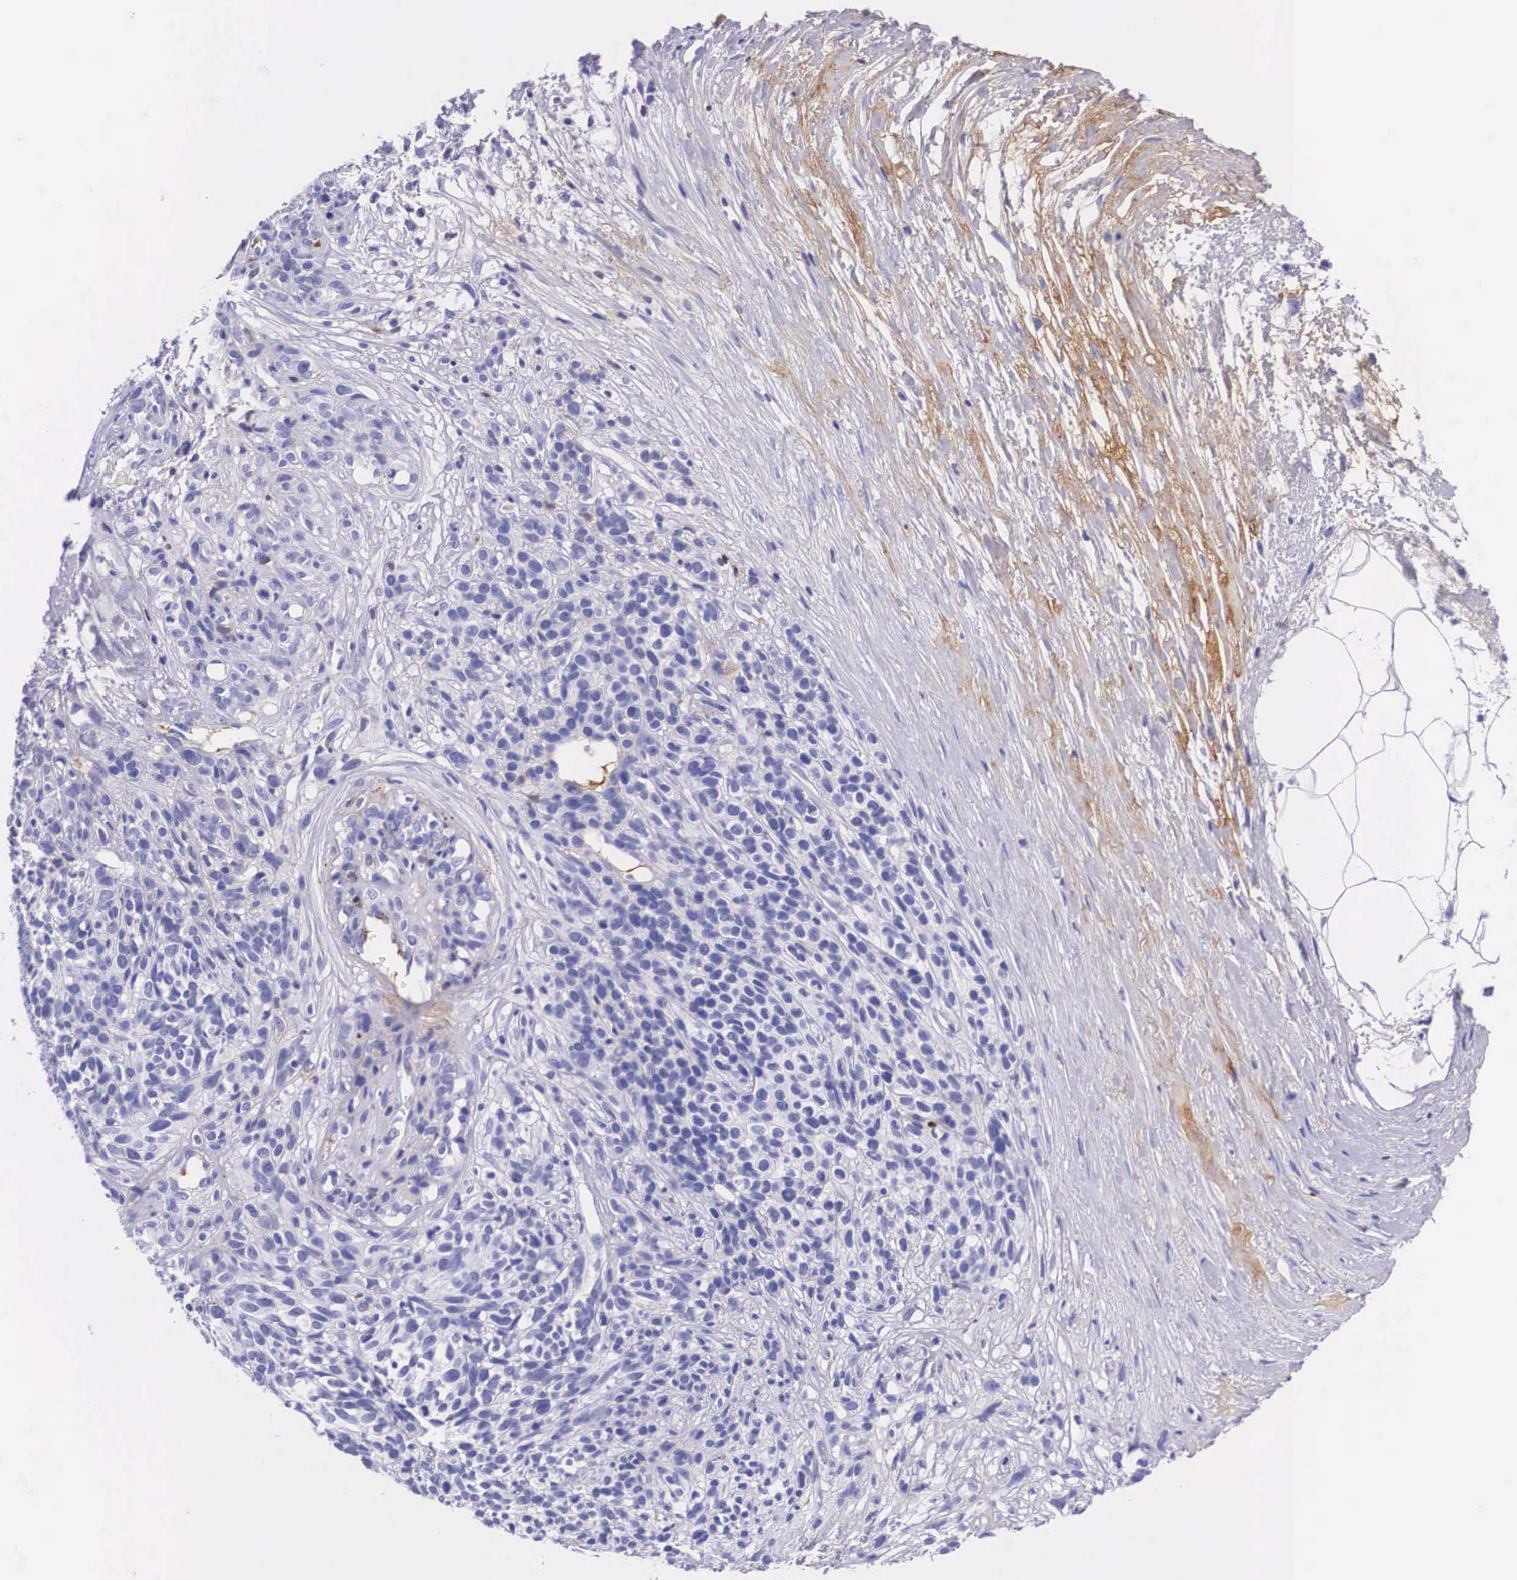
{"staining": {"intensity": "negative", "quantity": "none", "location": "none"}, "tissue": "melanoma", "cell_type": "Tumor cells", "image_type": "cancer", "snomed": [{"axis": "morphology", "description": "Malignant melanoma, NOS"}, {"axis": "topography", "description": "Skin"}], "caption": "Melanoma was stained to show a protein in brown. There is no significant expression in tumor cells. (Immunohistochemistry, brightfield microscopy, high magnification).", "gene": "PLG", "patient": {"sex": "female", "age": 85}}